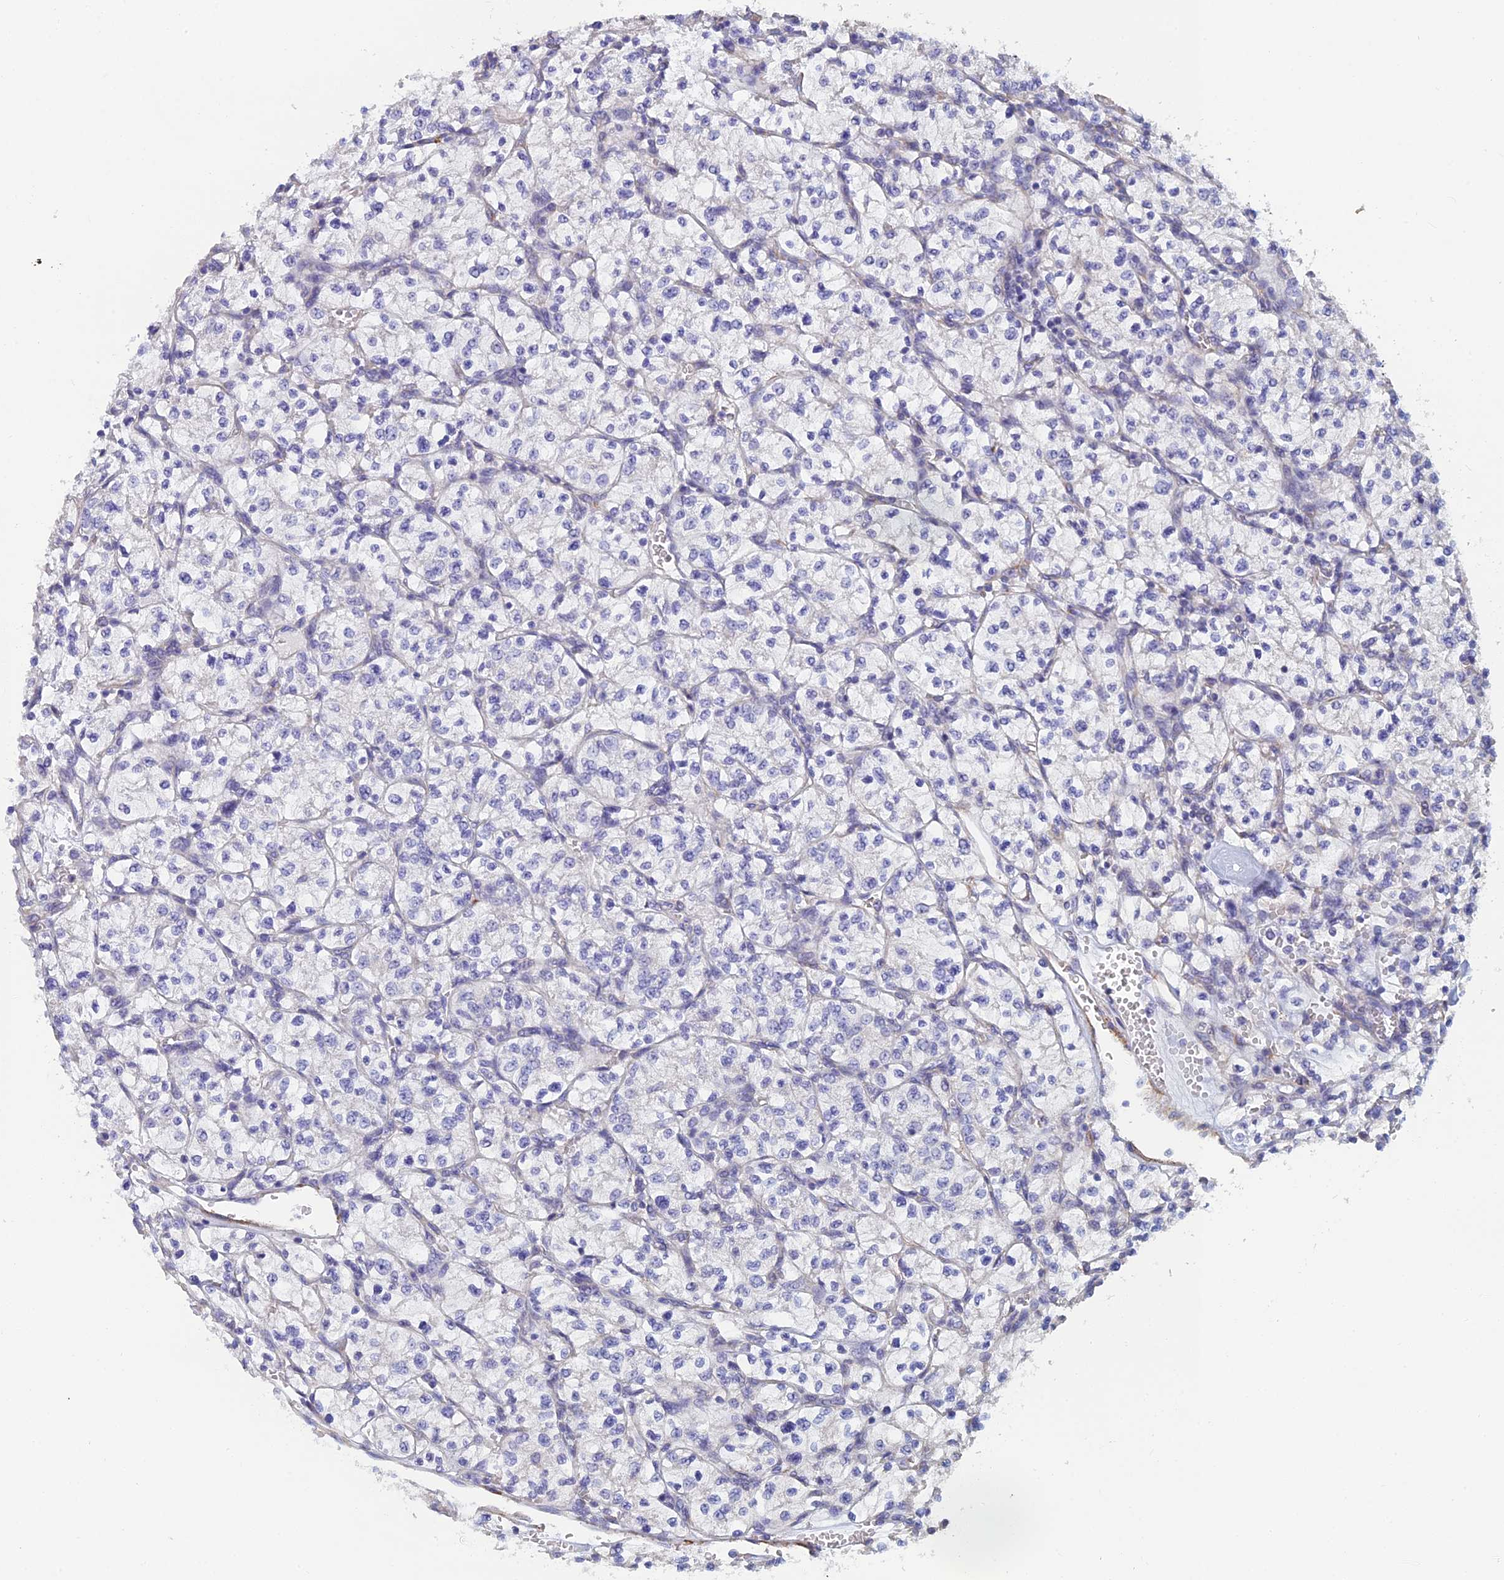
{"staining": {"intensity": "negative", "quantity": "none", "location": "none"}, "tissue": "renal cancer", "cell_type": "Tumor cells", "image_type": "cancer", "snomed": [{"axis": "morphology", "description": "Adenocarcinoma, NOS"}, {"axis": "topography", "description": "Kidney"}], "caption": "Tumor cells are negative for protein expression in human adenocarcinoma (renal).", "gene": "PCDHA5", "patient": {"sex": "female", "age": 64}}